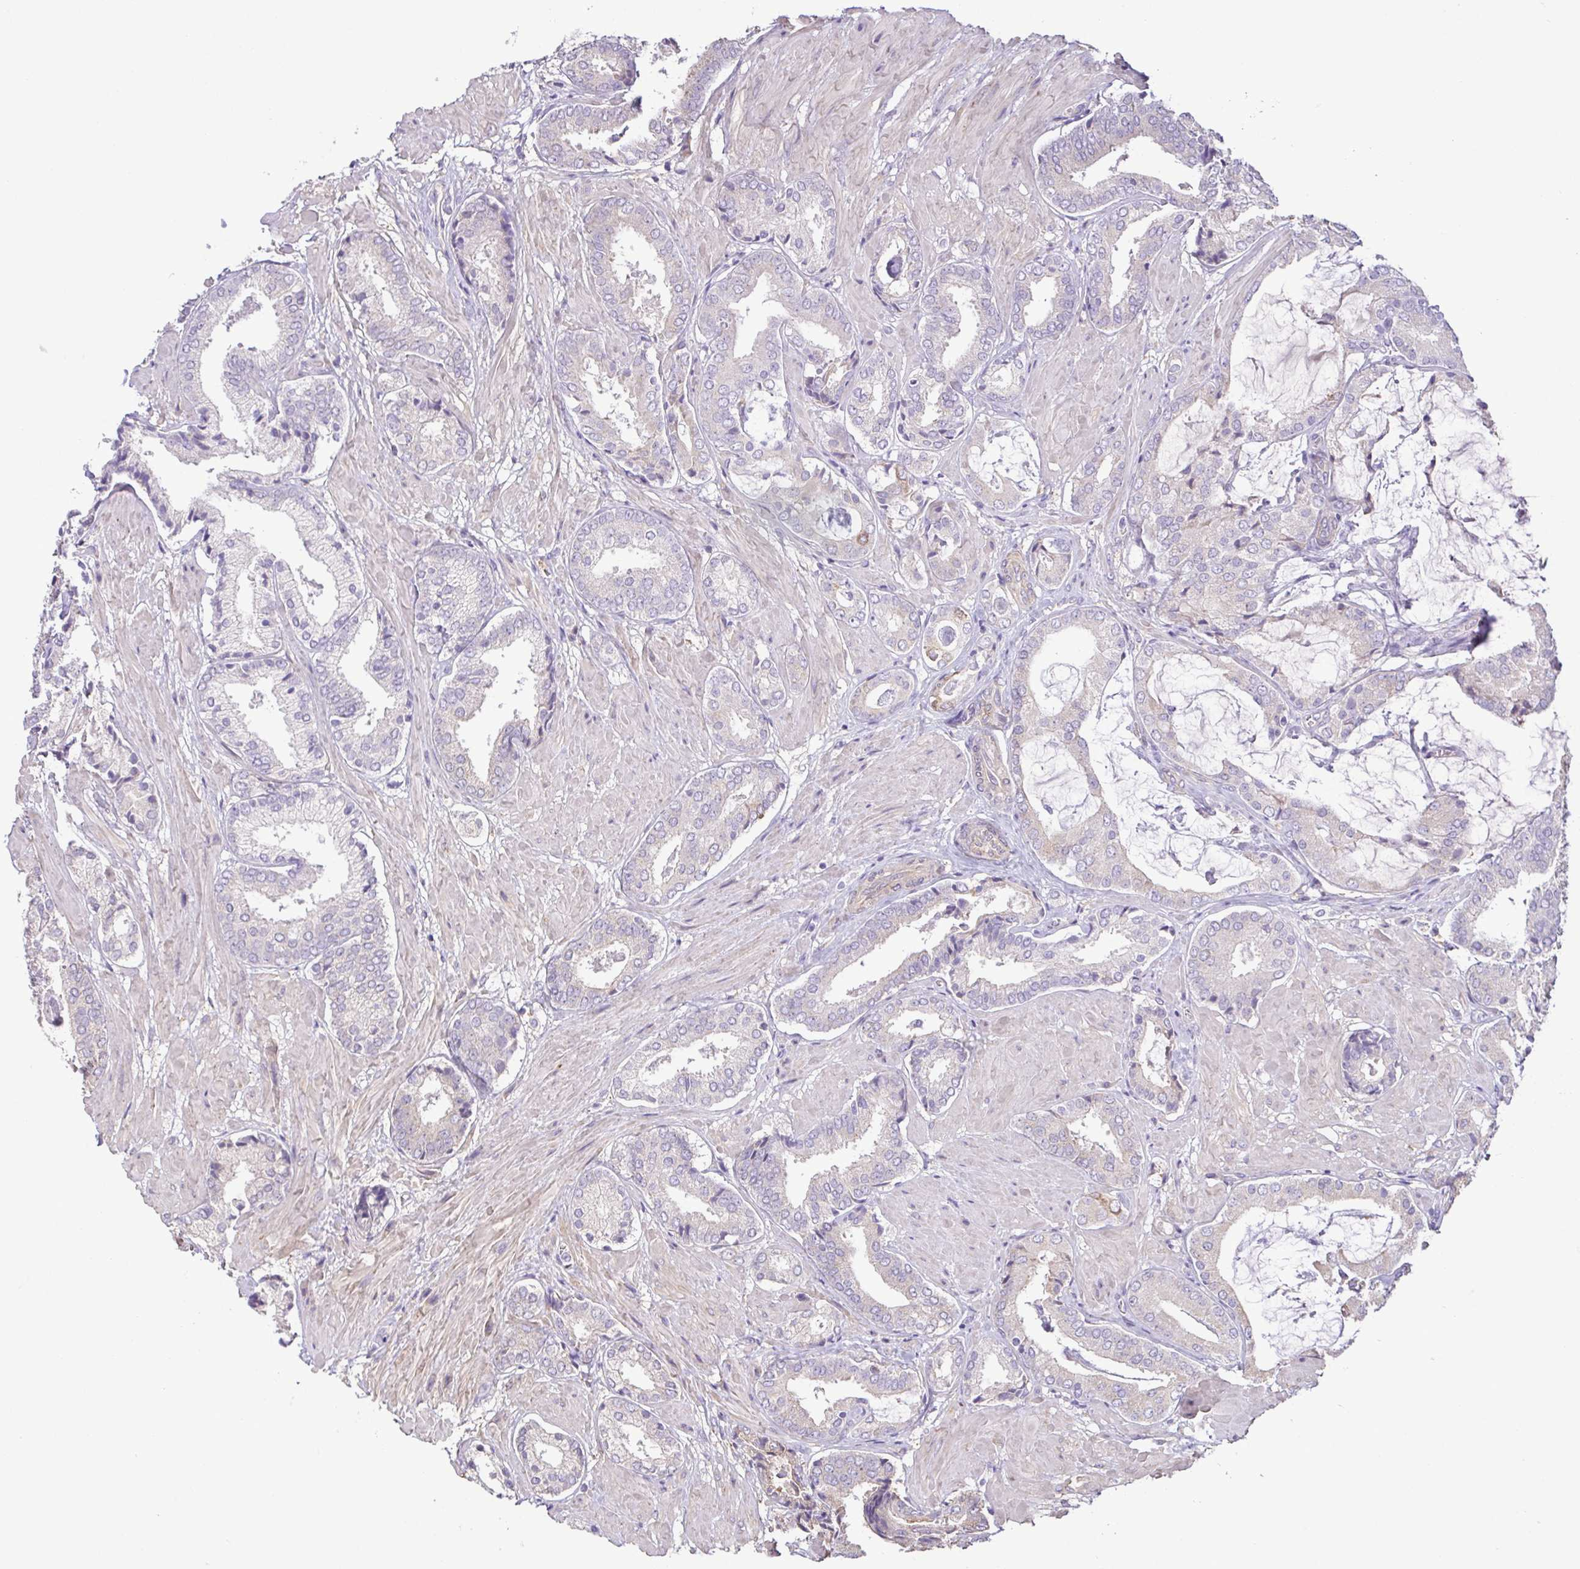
{"staining": {"intensity": "negative", "quantity": "none", "location": "none"}, "tissue": "prostate cancer", "cell_type": "Tumor cells", "image_type": "cancer", "snomed": [{"axis": "morphology", "description": "Adenocarcinoma, High grade"}, {"axis": "topography", "description": "Prostate"}], "caption": "The immunohistochemistry histopathology image has no significant staining in tumor cells of adenocarcinoma (high-grade) (prostate) tissue.", "gene": "MYL10", "patient": {"sex": "male", "age": 56}}